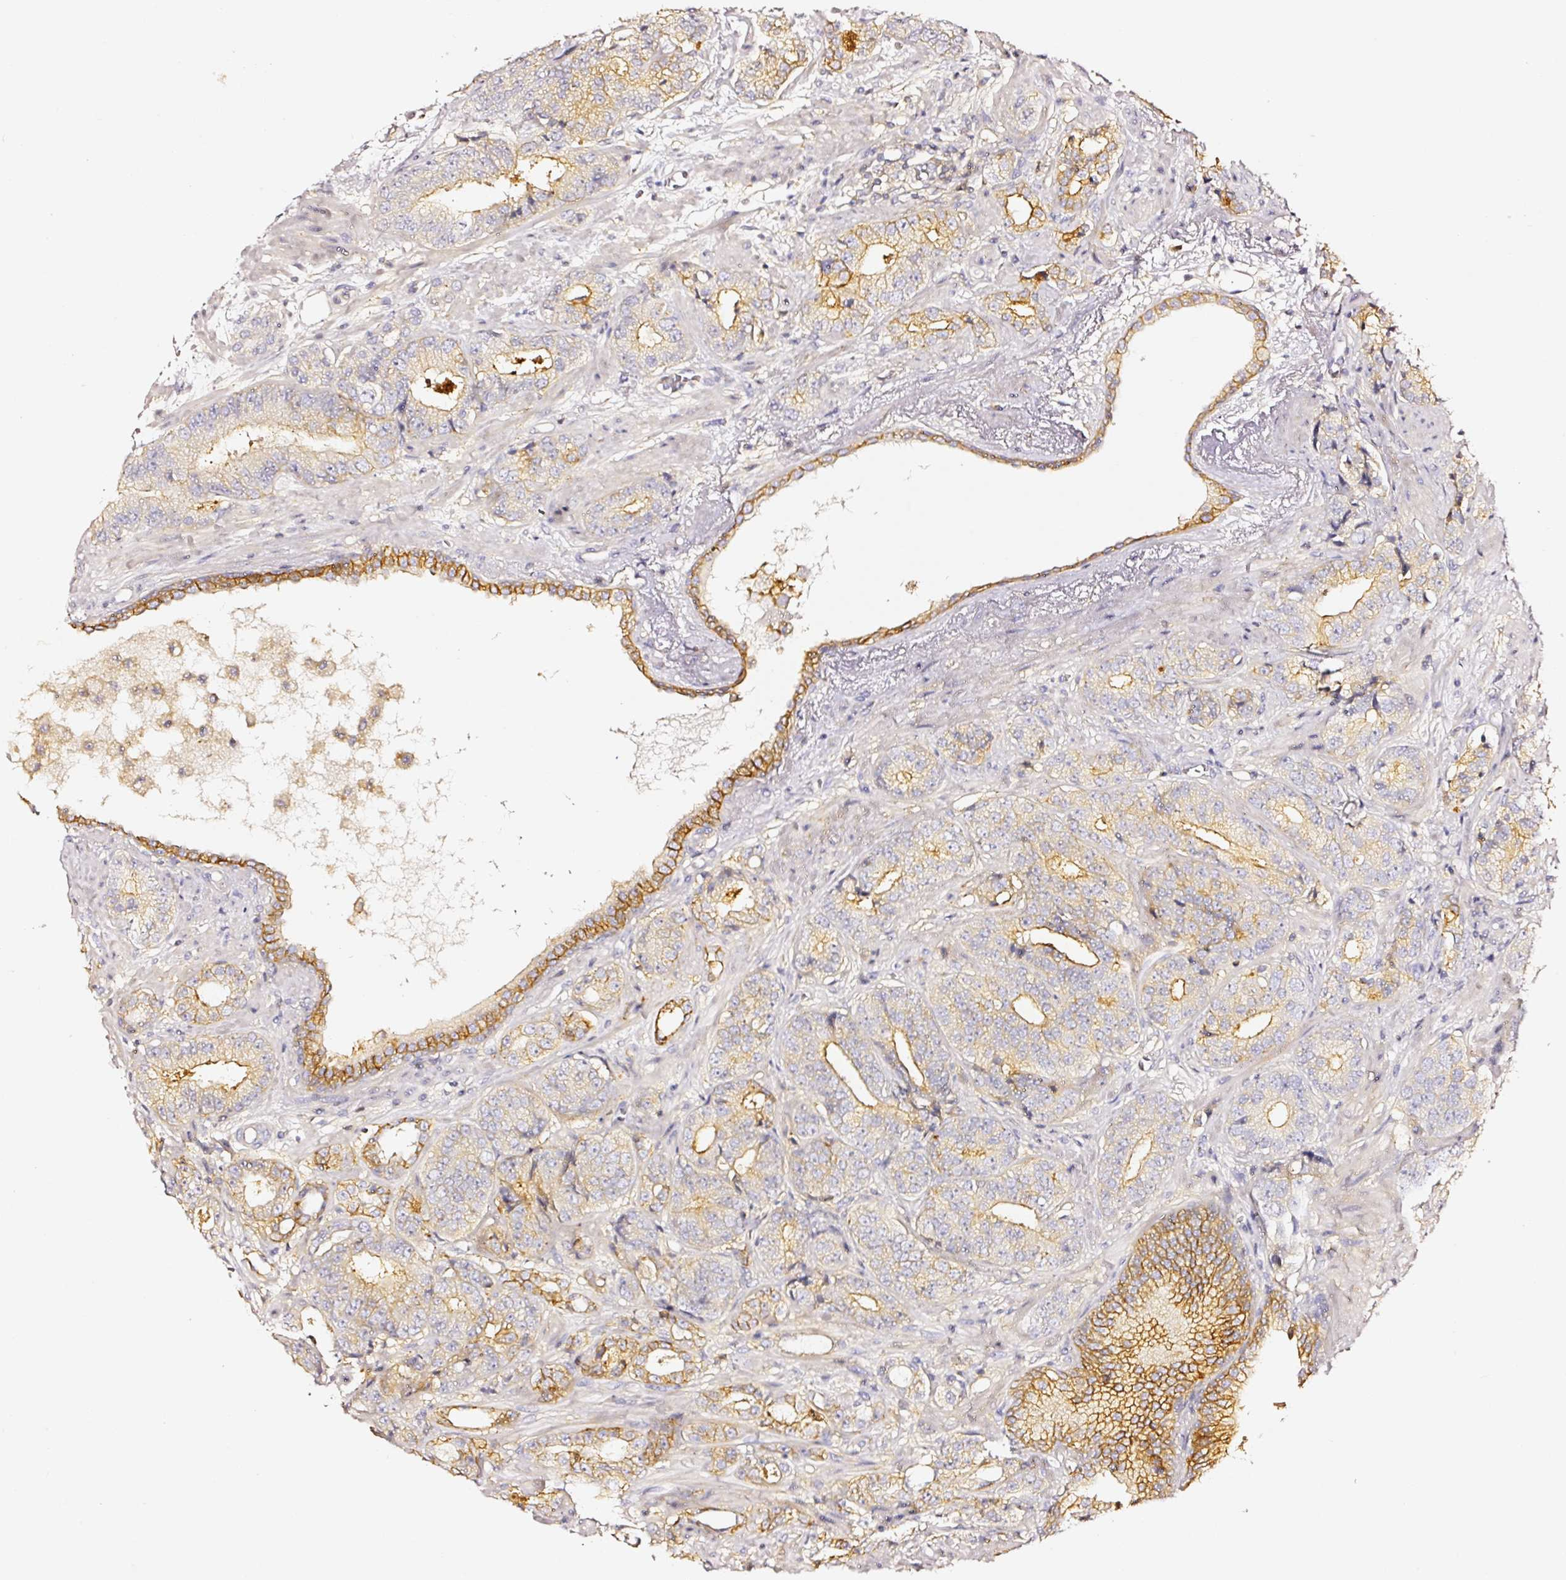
{"staining": {"intensity": "moderate", "quantity": "25%-75%", "location": "cytoplasmic/membranous"}, "tissue": "prostate cancer", "cell_type": "Tumor cells", "image_type": "cancer", "snomed": [{"axis": "morphology", "description": "Adenocarcinoma, High grade"}, {"axis": "topography", "description": "Prostate"}], "caption": "Immunohistochemistry (IHC) micrograph of human prostate high-grade adenocarcinoma stained for a protein (brown), which exhibits medium levels of moderate cytoplasmic/membranous staining in approximately 25%-75% of tumor cells.", "gene": "CD47", "patient": {"sex": "male", "age": 71}}